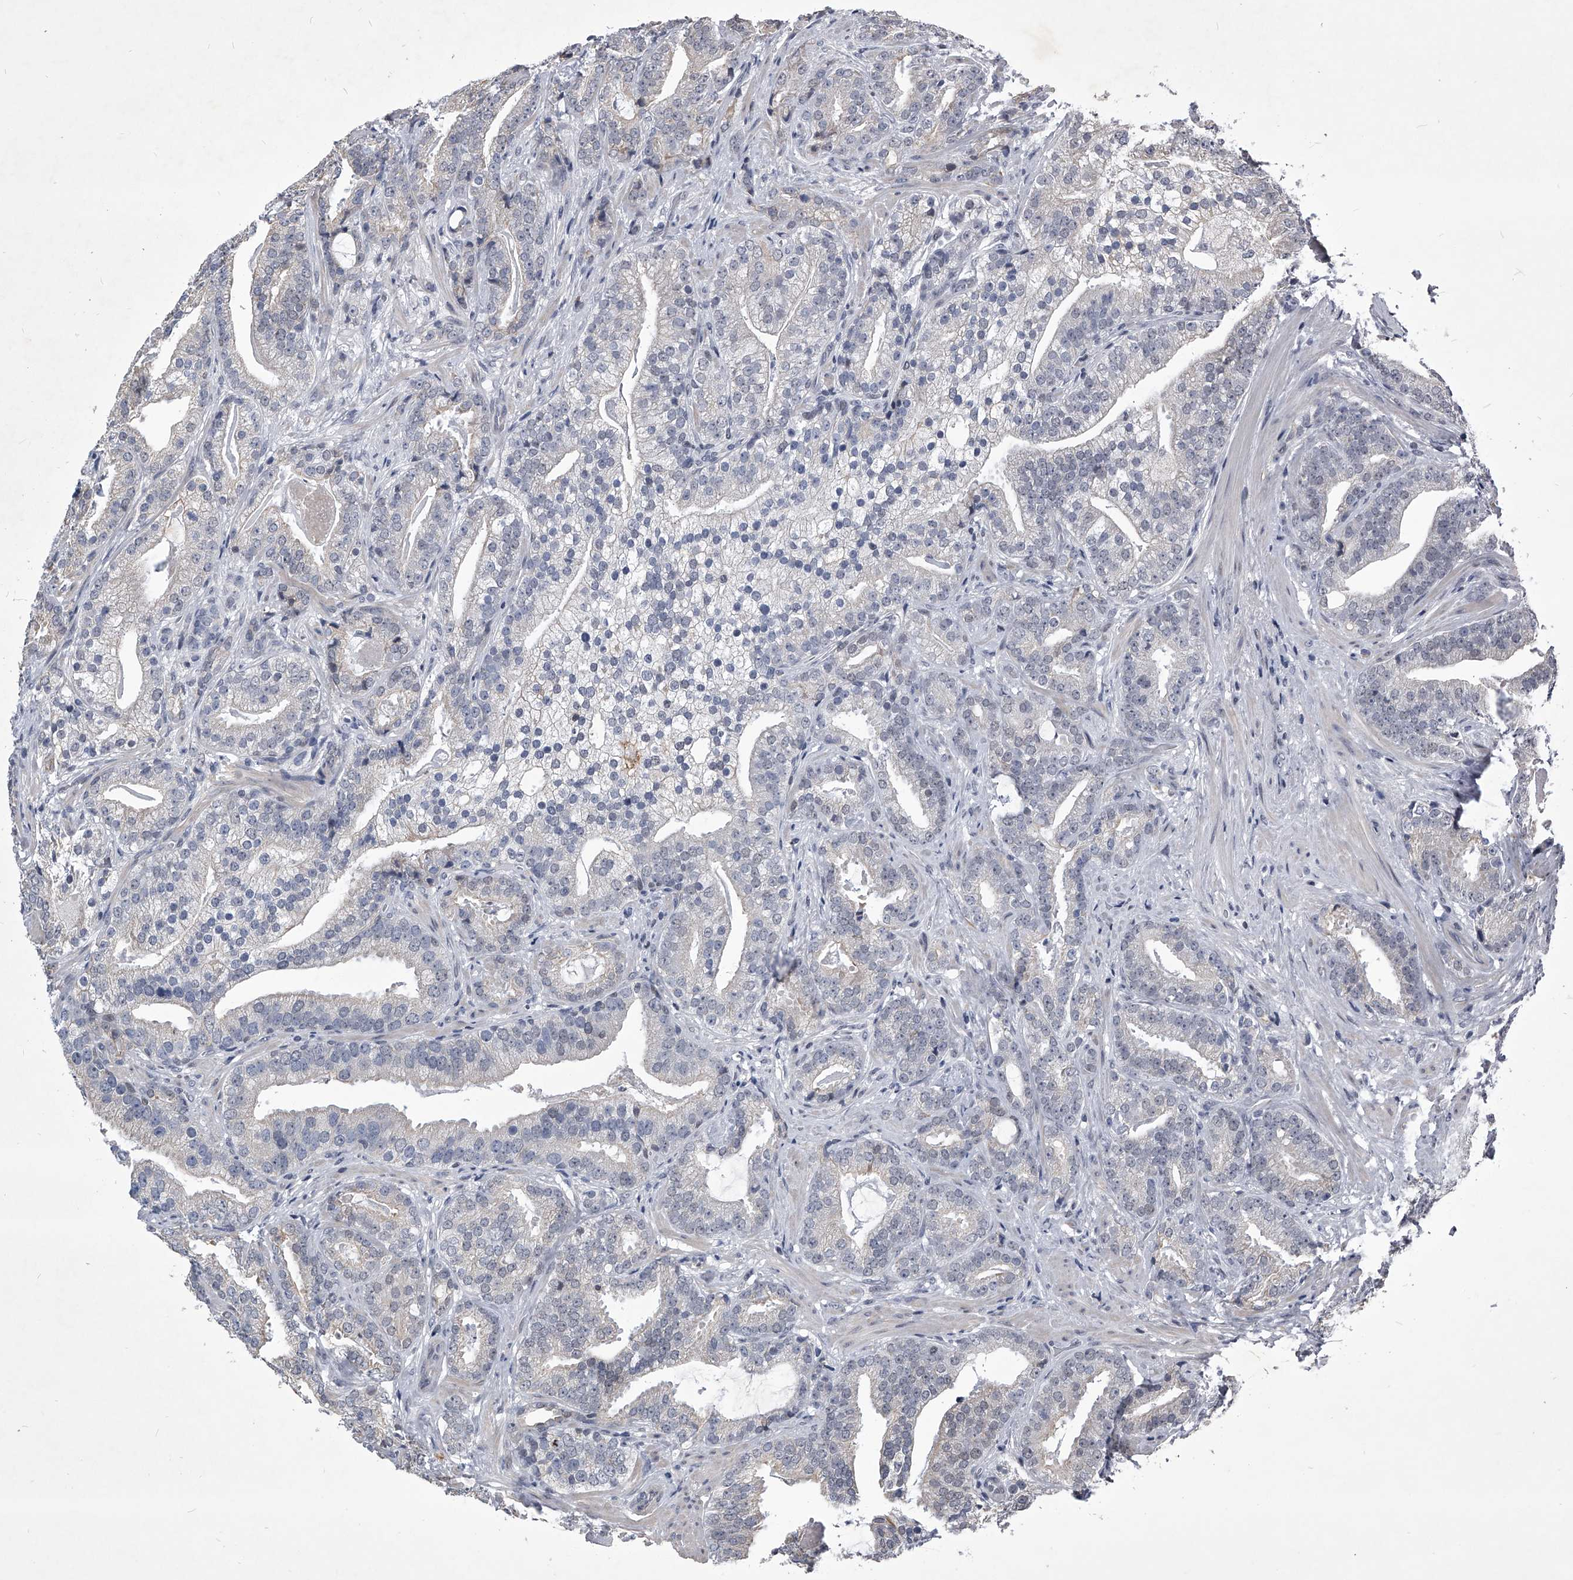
{"staining": {"intensity": "negative", "quantity": "none", "location": "none"}, "tissue": "prostate cancer", "cell_type": "Tumor cells", "image_type": "cancer", "snomed": [{"axis": "morphology", "description": "Adenocarcinoma, Low grade"}, {"axis": "topography", "description": "Prostate"}], "caption": "There is no significant staining in tumor cells of prostate cancer.", "gene": "ZNF76", "patient": {"sex": "male", "age": 67}}